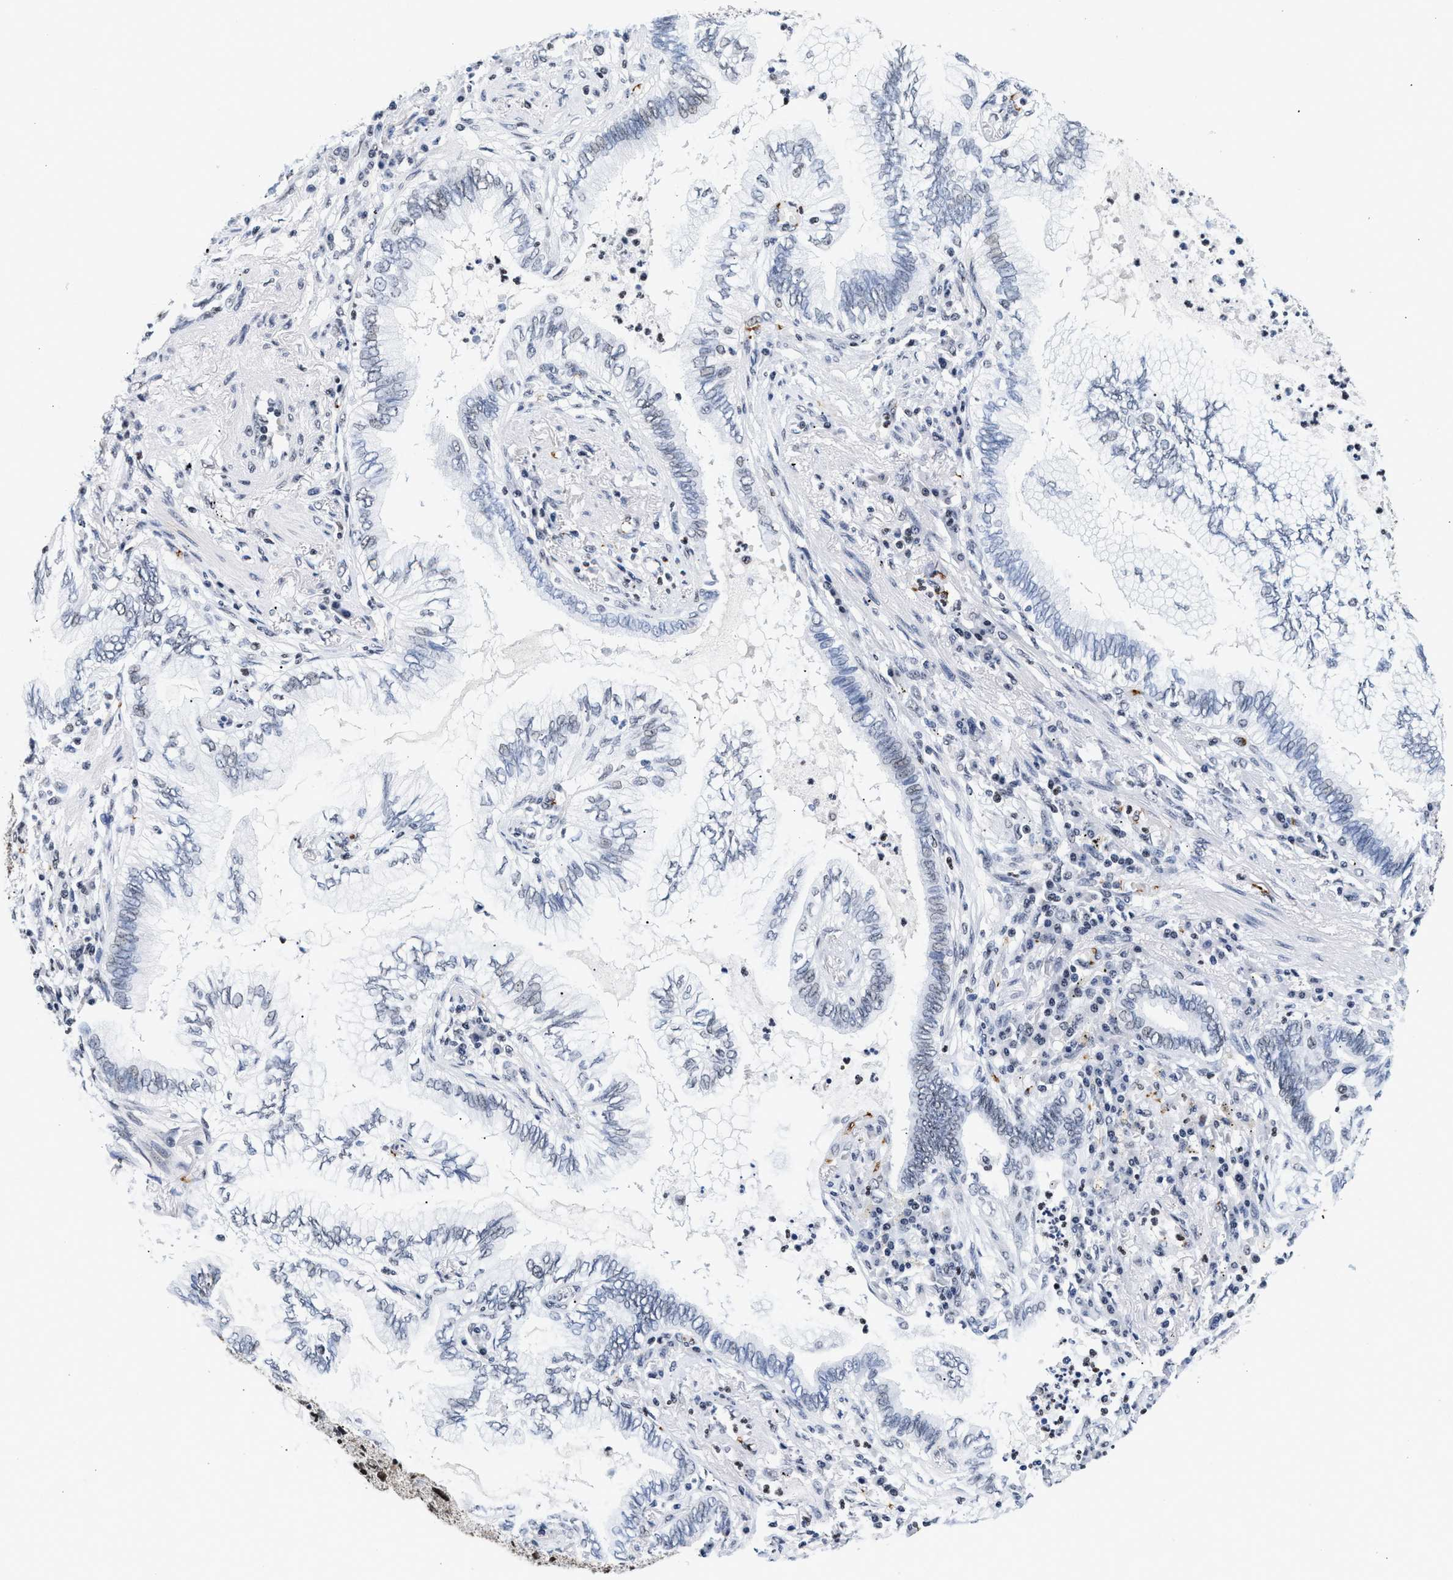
{"staining": {"intensity": "negative", "quantity": "none", "location": "none"}, "tissue": "lung cancer", "cell_type": "Tumor cells", "image_type": "cancer", "snomed": [{"axis": "morphology", "description": "Normal tissue, NOS"}, {"axis": "morphology", "description": "Adenocarcinoma, NOS"}, {"axis": "topography", "description": "Bronchus"}, {"axis": "topography", "description": "Lung"}], "caption": "The photomicrograph reveals no significant positivity in tumor cells of lung cancer (adenocarcinoma).", "gene": "RAD21", "patient": {"sex": "female", "age": 70}}